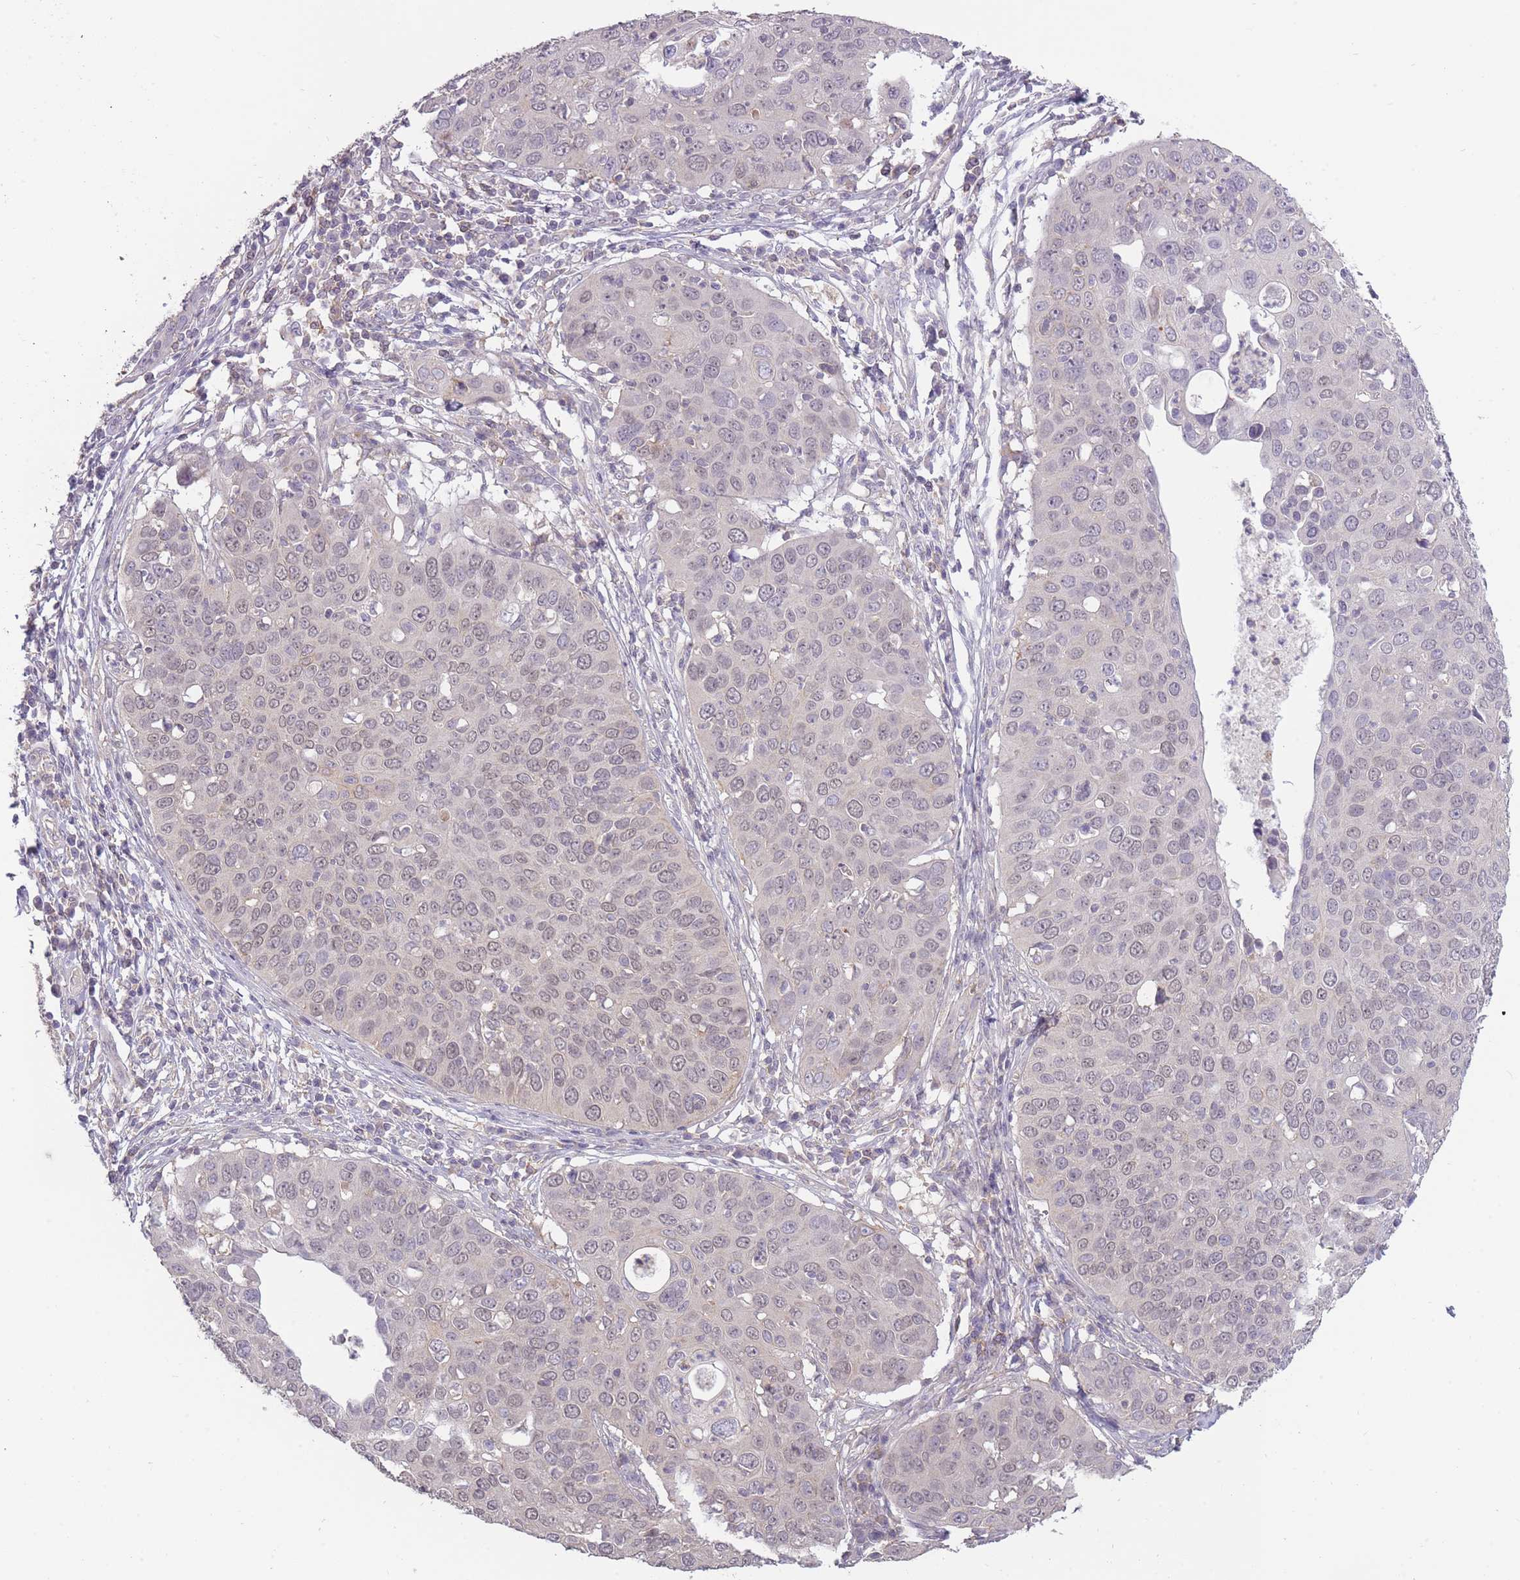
{"staining": {"intensity": "weak", "quantity": "<25%", "location": "nuclear"}, "tissue": "cervical cancer", "cell_type": "Tumor cells", "image_type": "cancer", "snomed": [{"axis": "morphology", "description": "Squamous cell carcinoma, NOS"}, {"axis": "topography", "description": "Cervix"}], "caption": "An IHC image of cervical cancer (squamous cell carcinoma) is shown. There is no staining in tumor cells of cervical cancer (squamous cell carcinoma).", "gene": "TET3", "patient": {"sex": "female", "age": 36}}